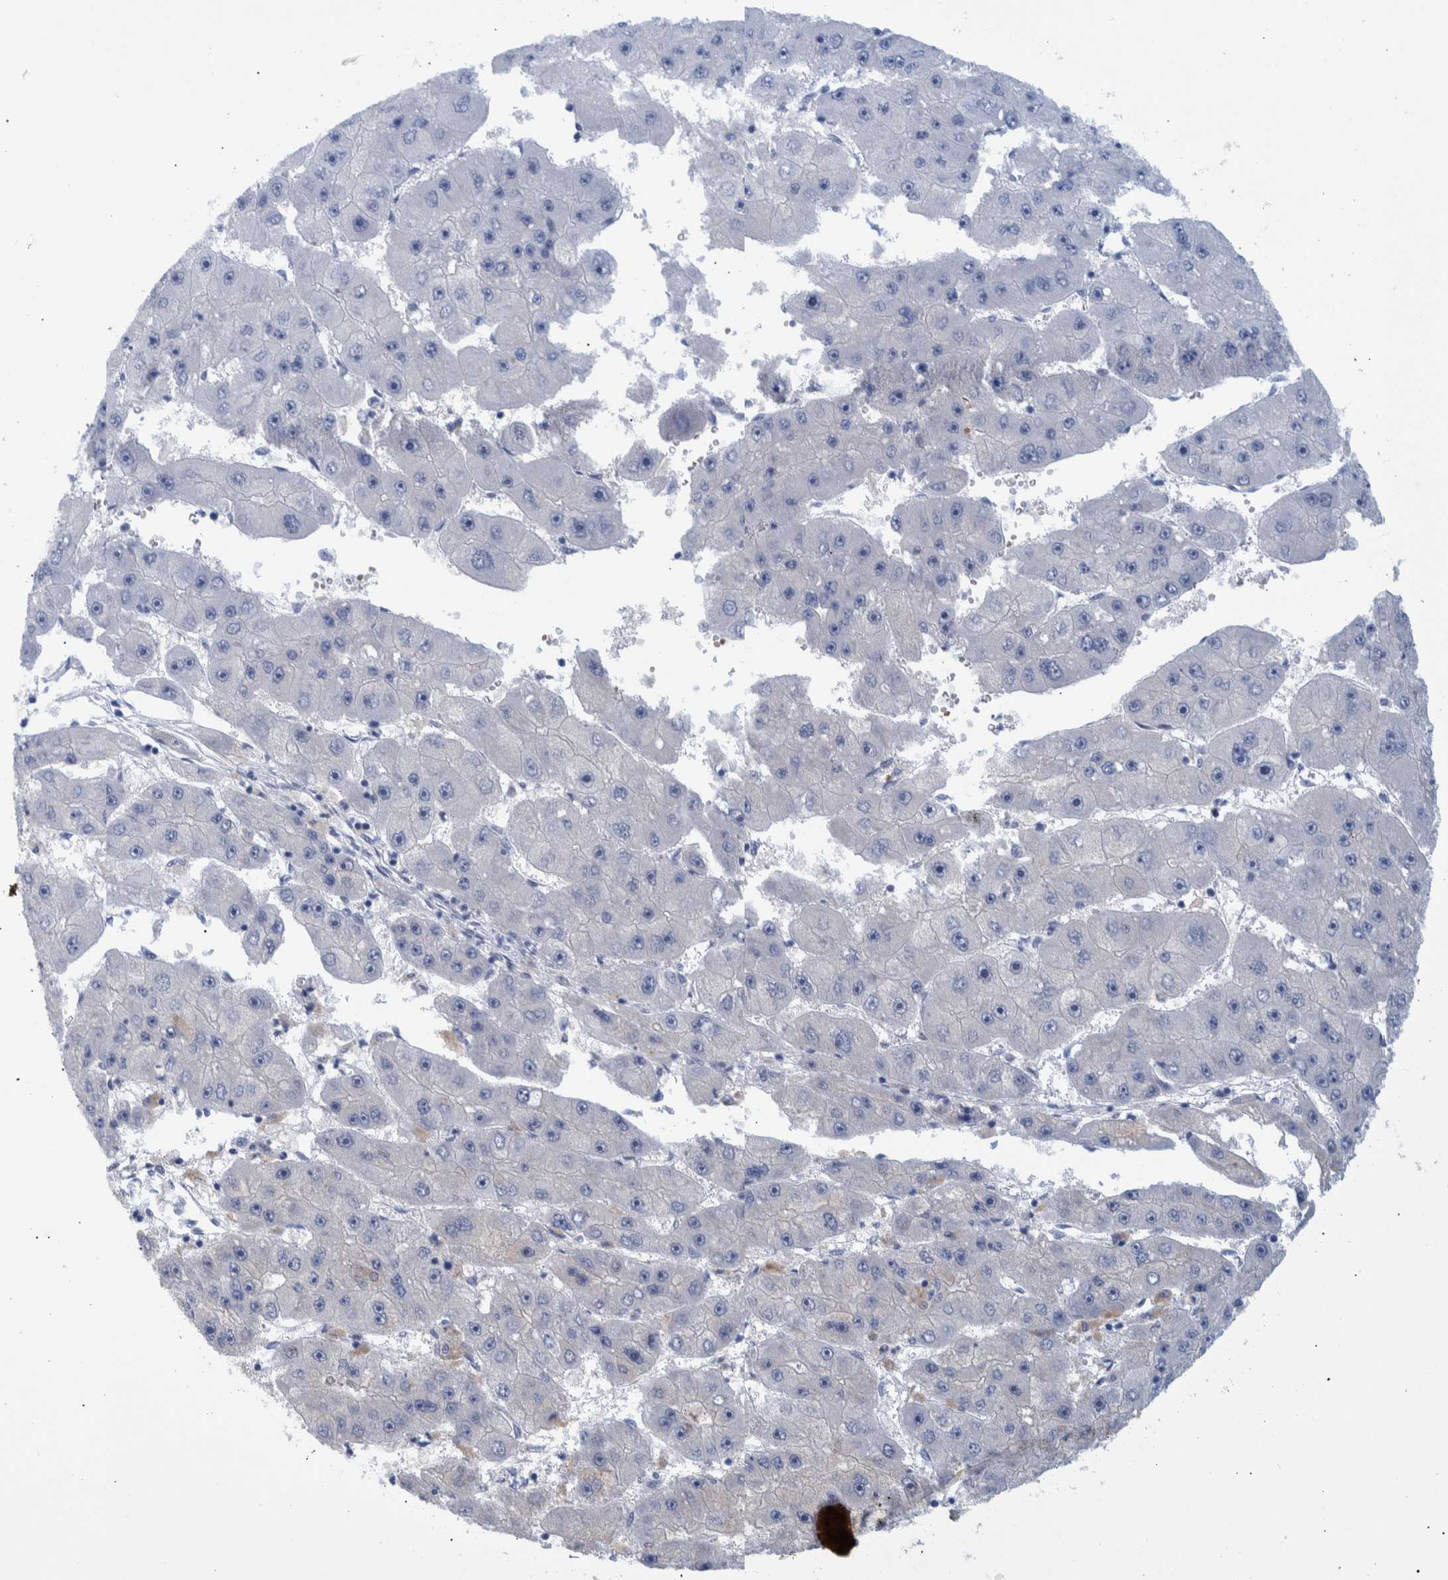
{"staining": {"intensity": "negative", "quantity": "none", "location": "none"}, "tissue": "liver cancer", "cell_type": "Tumor cells", "image_type": "cancer", "snomed": [{"axis": "morphology", "description": "Carcinoma, Hepatocellular, NOS"}, {"axis": "topography", "description": "Liver"}], "caption": "Protein analysis of hepatocellular carcinoma (liver) demonstrates no significant staining in tumor cells.", "gene": "ESRP1", "patient": {"sex": "female", "age": 61}}